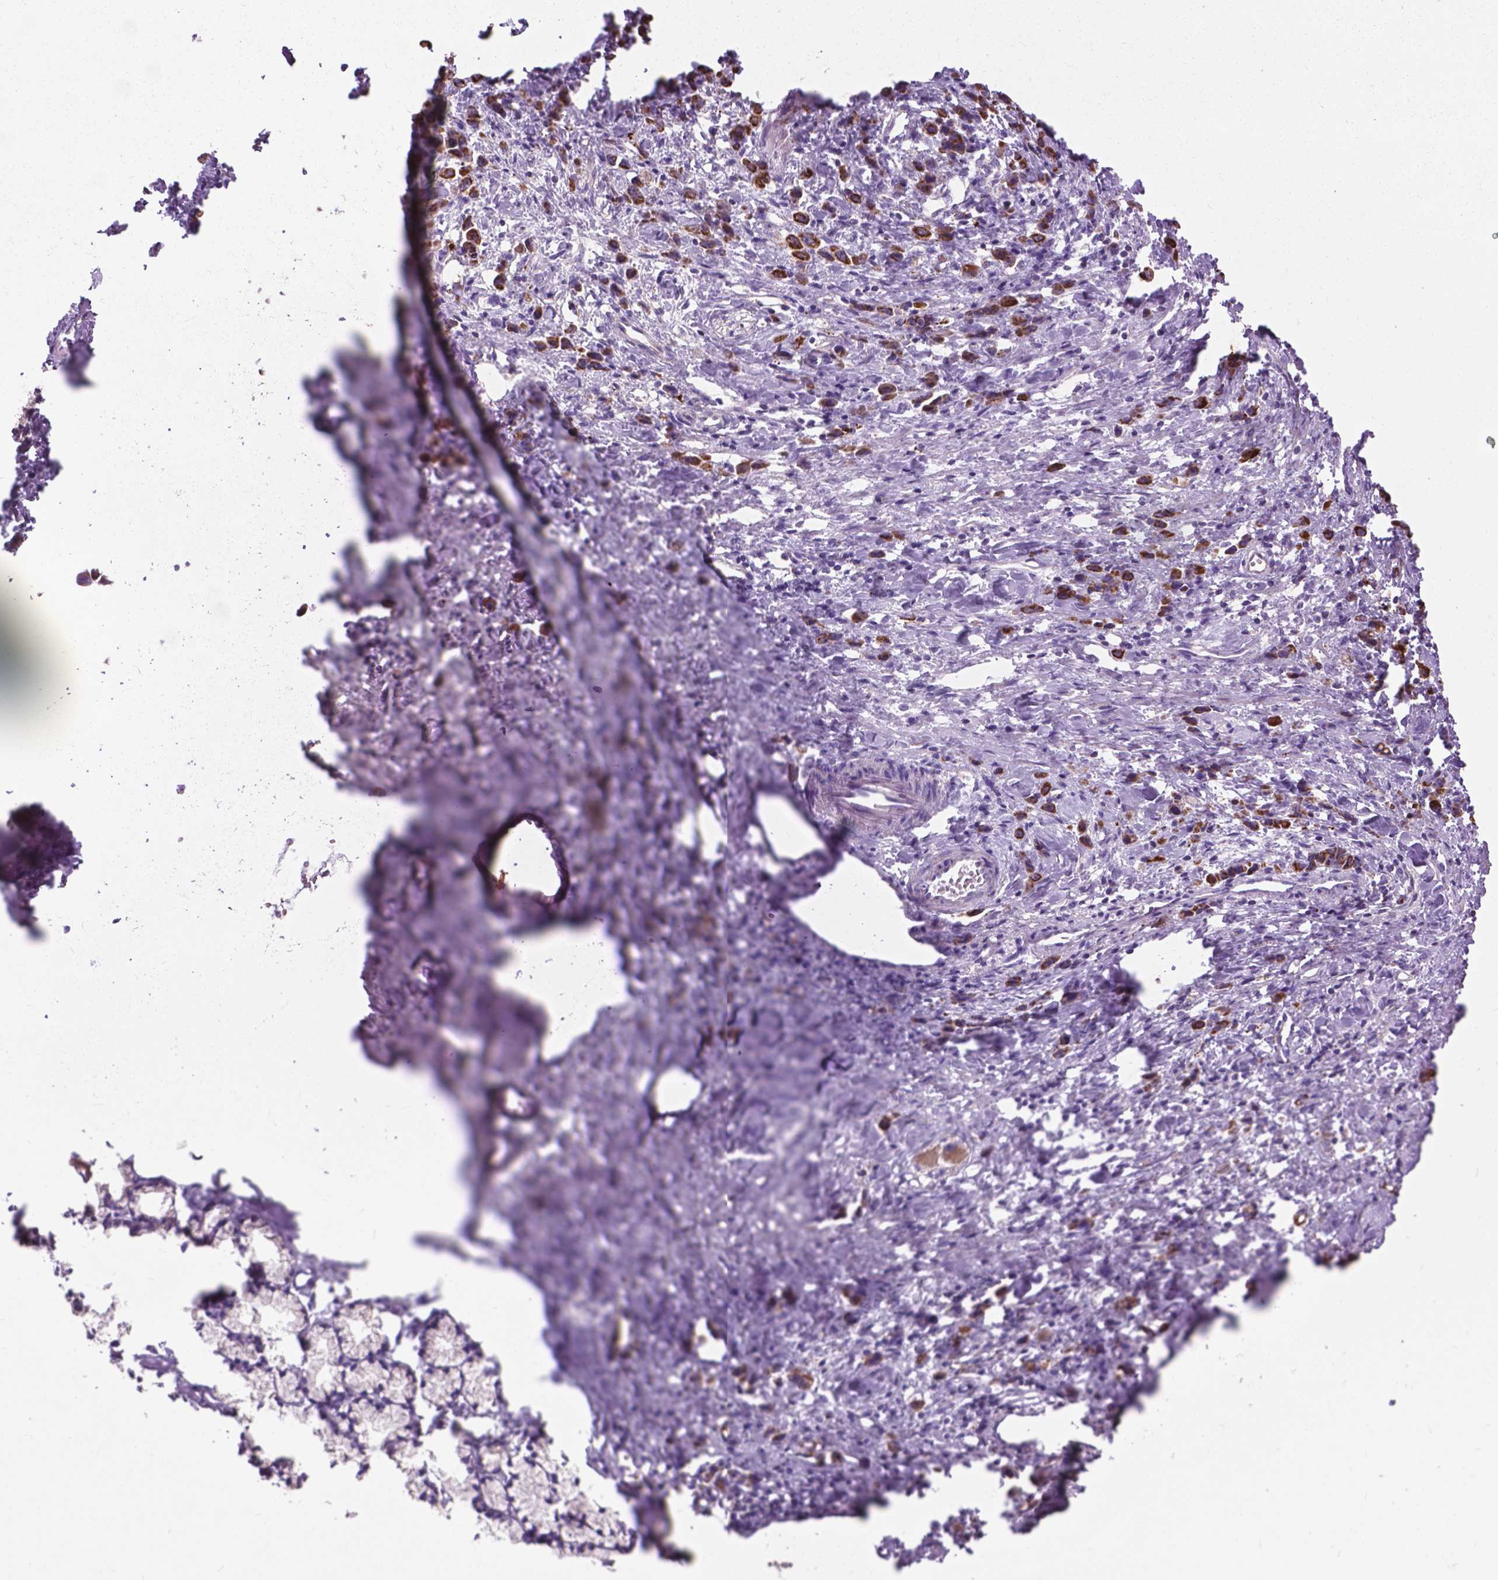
{"staining": {"intensity": "strong", "quantity": ">75%", "location": "cytoplasmic/membranous"}, "tissue": "stomach cancer", "cell_type": "Tumor cells", "image_type": "cancer", "snomed": [{"axis": "morphology", "description": "Adenocarcinoma, NOS"}, {"axis": "topography", "description": "Stomach"}], "caption": "Adenocarcinoma (stomach) tissue reveals strong cytoplasmic/membranous staining in about >75% of tumor cells, visualized by immunohistochemistry. The staining was performed using DAB, with brown indicating positive protein expression. Nuclei are stained blue with hematoxylin.", "gene": "VDAC1", "patient": {"sex": "male", "age": 47}}